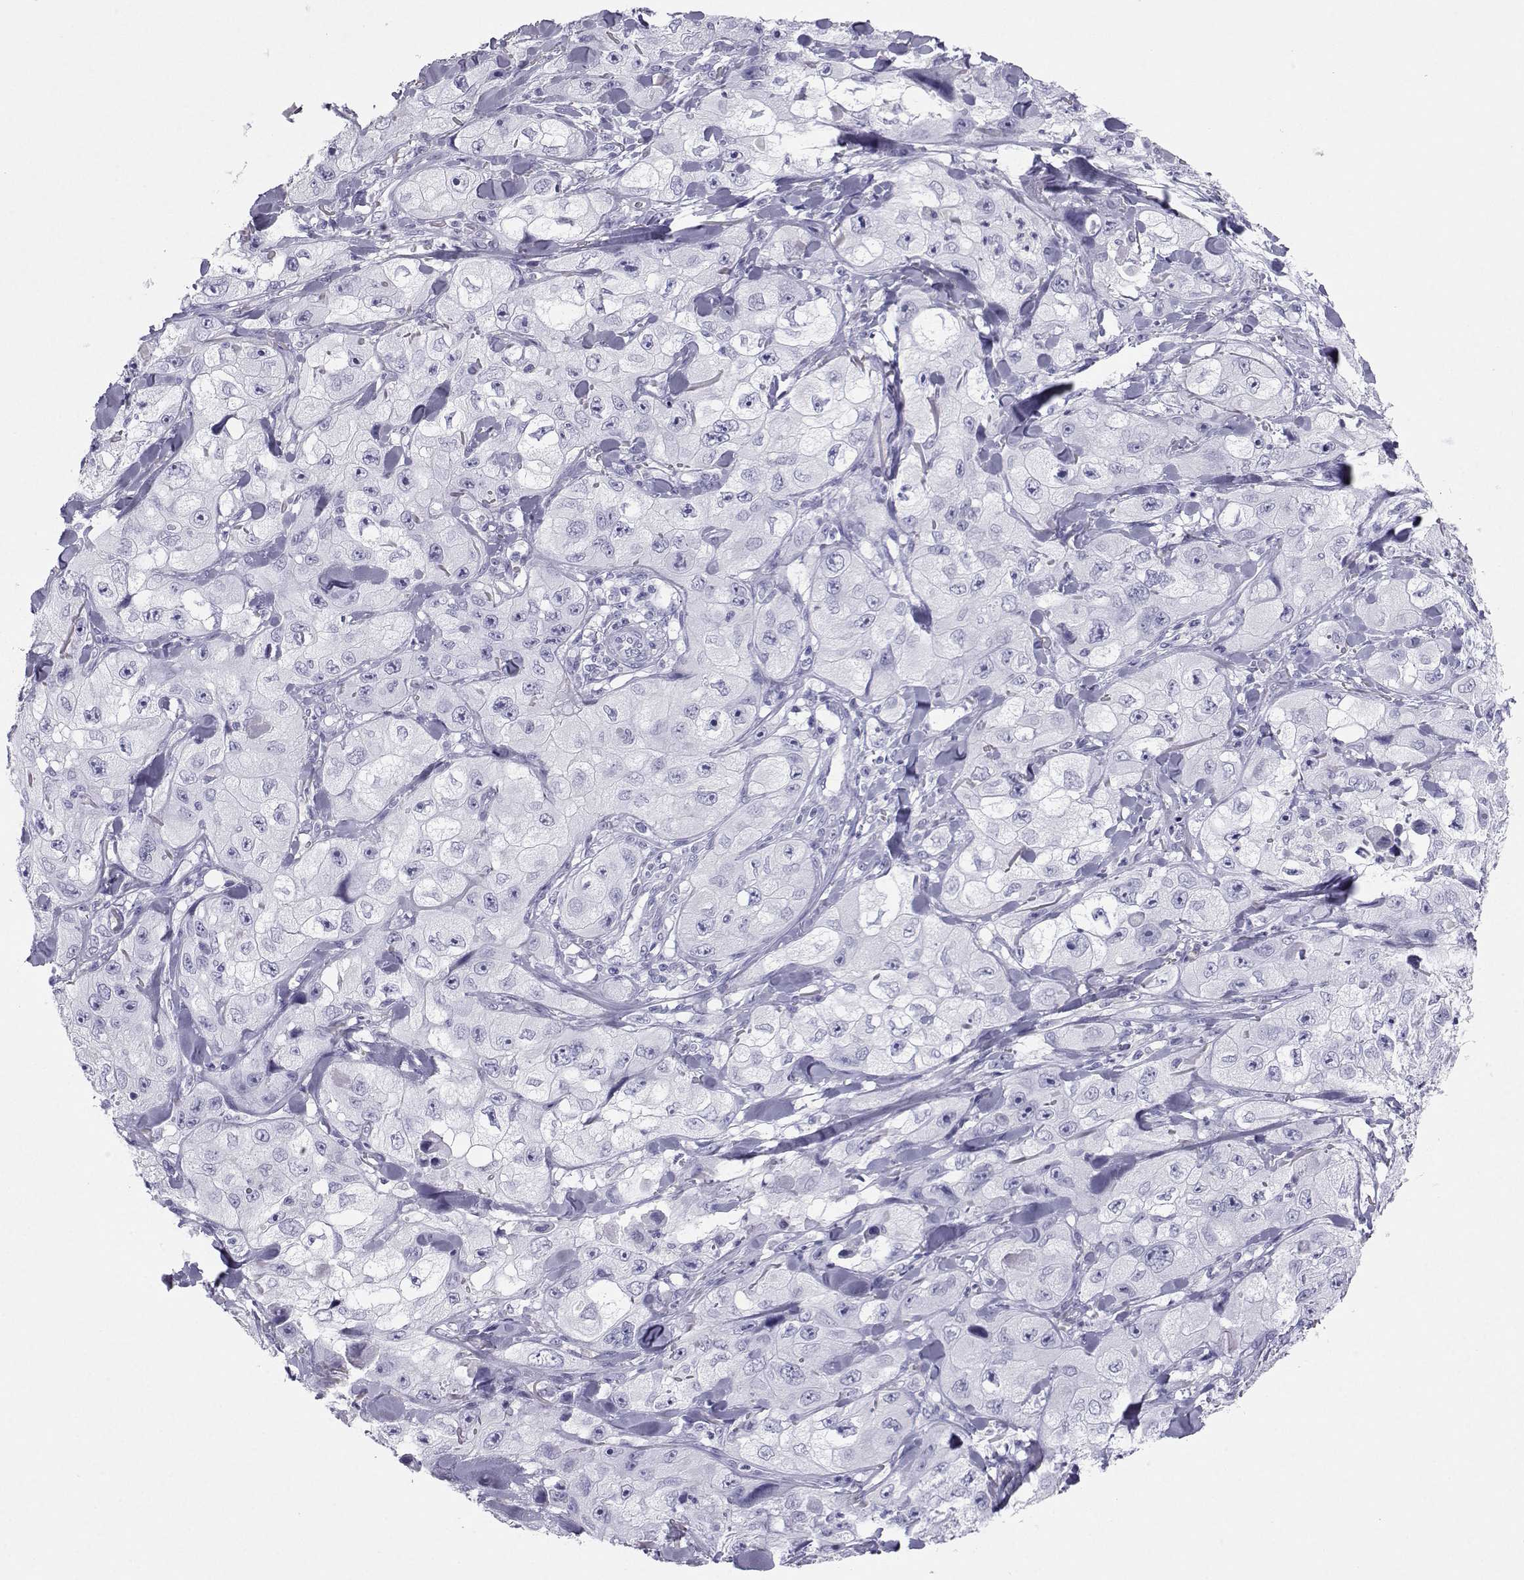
{"staining": {"intensity": "negative", "quantity": "none", "location": "none"}, "tissue": "skin cancer", "cell_type": "Tumor cells", "image_type": "cancer", "snomed": [{"axis": "morphology", "description": "Squamous cell carcinoma, NOS"}, {"axis": "topography", "description": "Skin"}, {"axis": "topography", "description": "Subcutis"}], "caption": "Immunohistochemistry (IHC) histopathology image of neoplastic tissue: human skin squamous cell carcinoma stained with DAB (3,3'-diaminobenzidine) displays no significant protein staining in tumor cells.", "gene": "SST", "patient": {"sex": "male", "age": 73}}